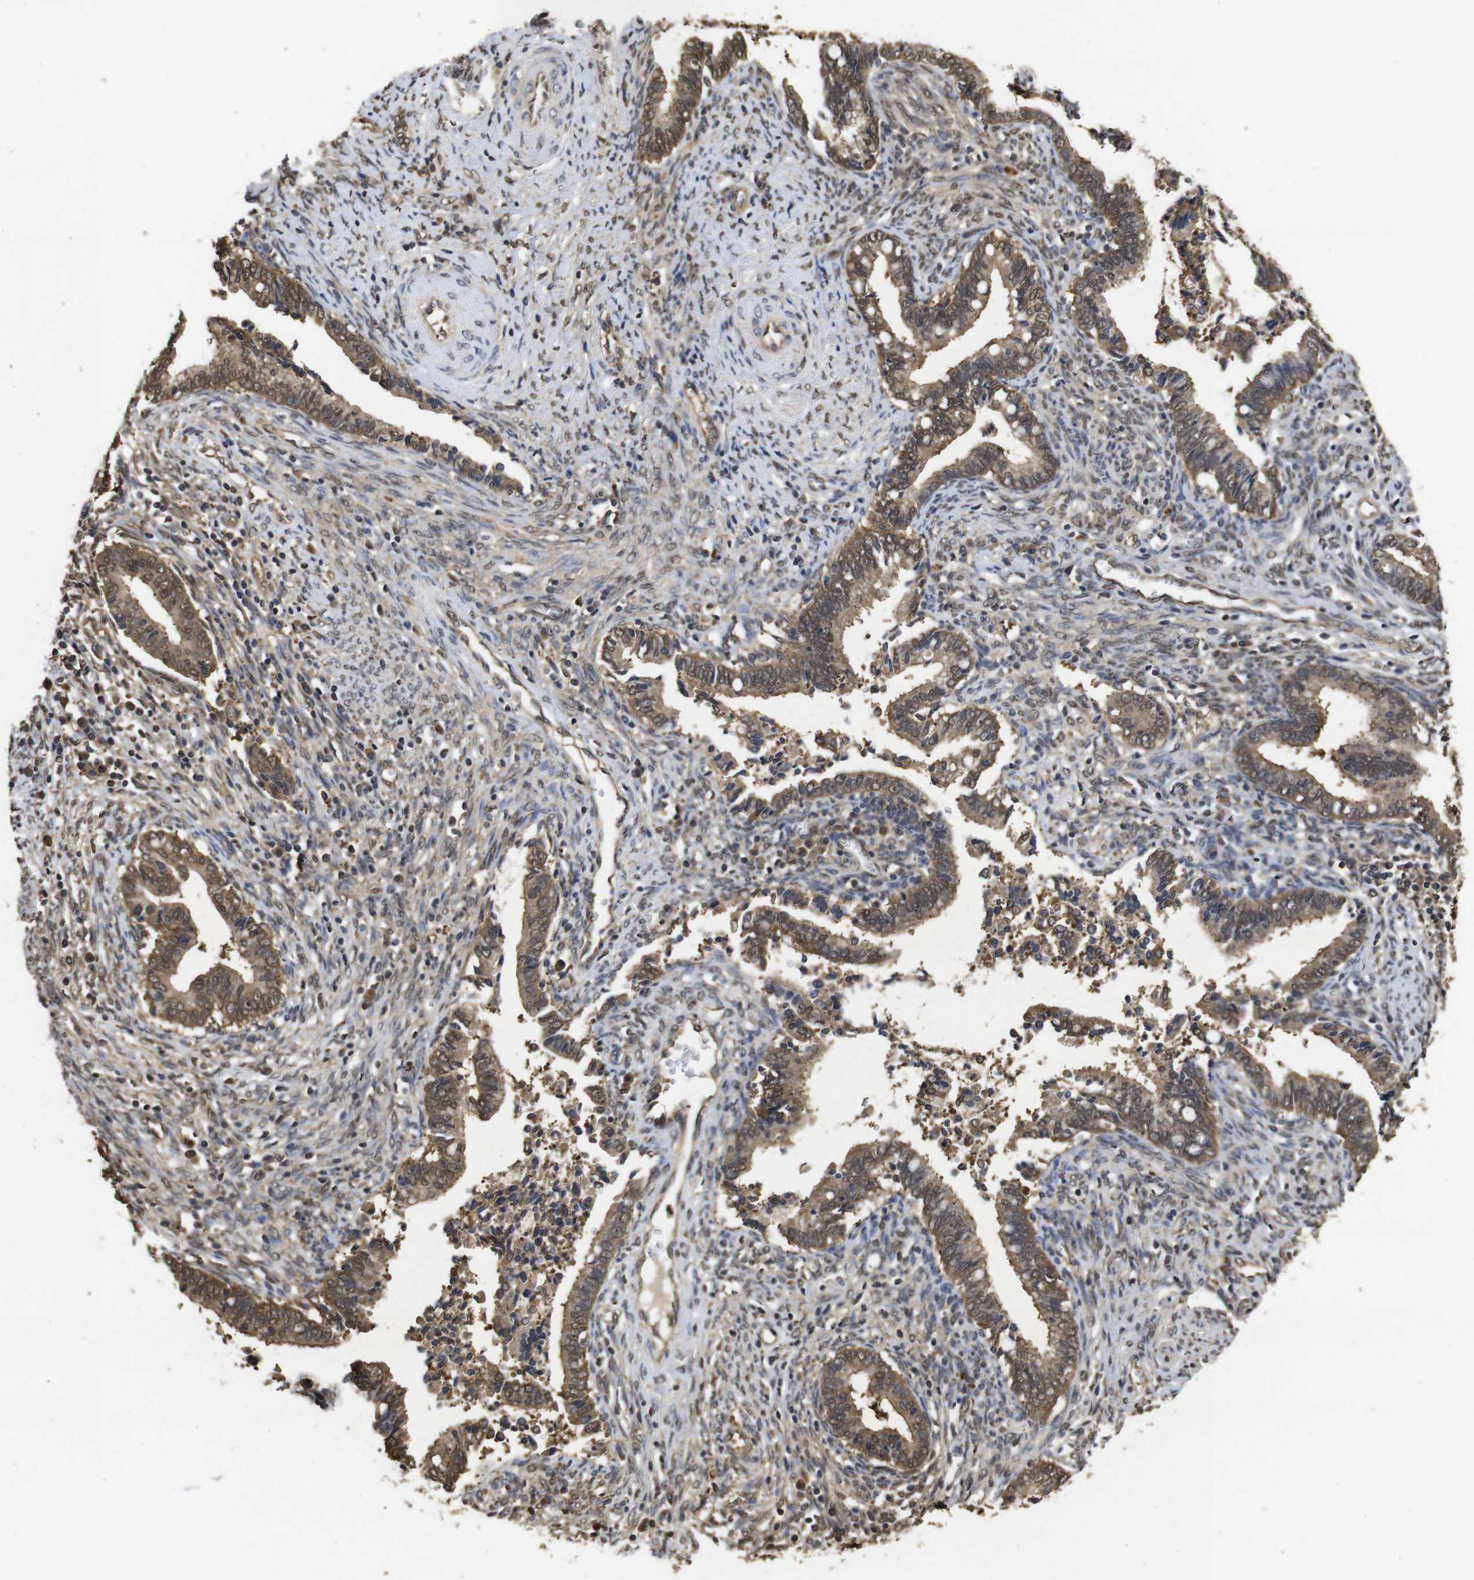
{"staining": {"intensity": "moderate", "quantity": ">75%", "location": "cytoplasmic/membranous,nuclear"}, "tissue": "cervical cancer", "cell_type": "Tumor cells", "image_type": "cancer", "snomed": [{"axis": "morphology", "description": "Adenocarcinoma, NOS"}, {"axis": "topography", "description": "Cervix"}], "caption": "Immunohistochemical staining of human cervical cancer displays medium levels of moderate cytoplasmic/membranous and nuclear protein expression in about >75% of tumor cells.", "gene": "SUMO3", "patient": {"sex": "female", "age": 44}}